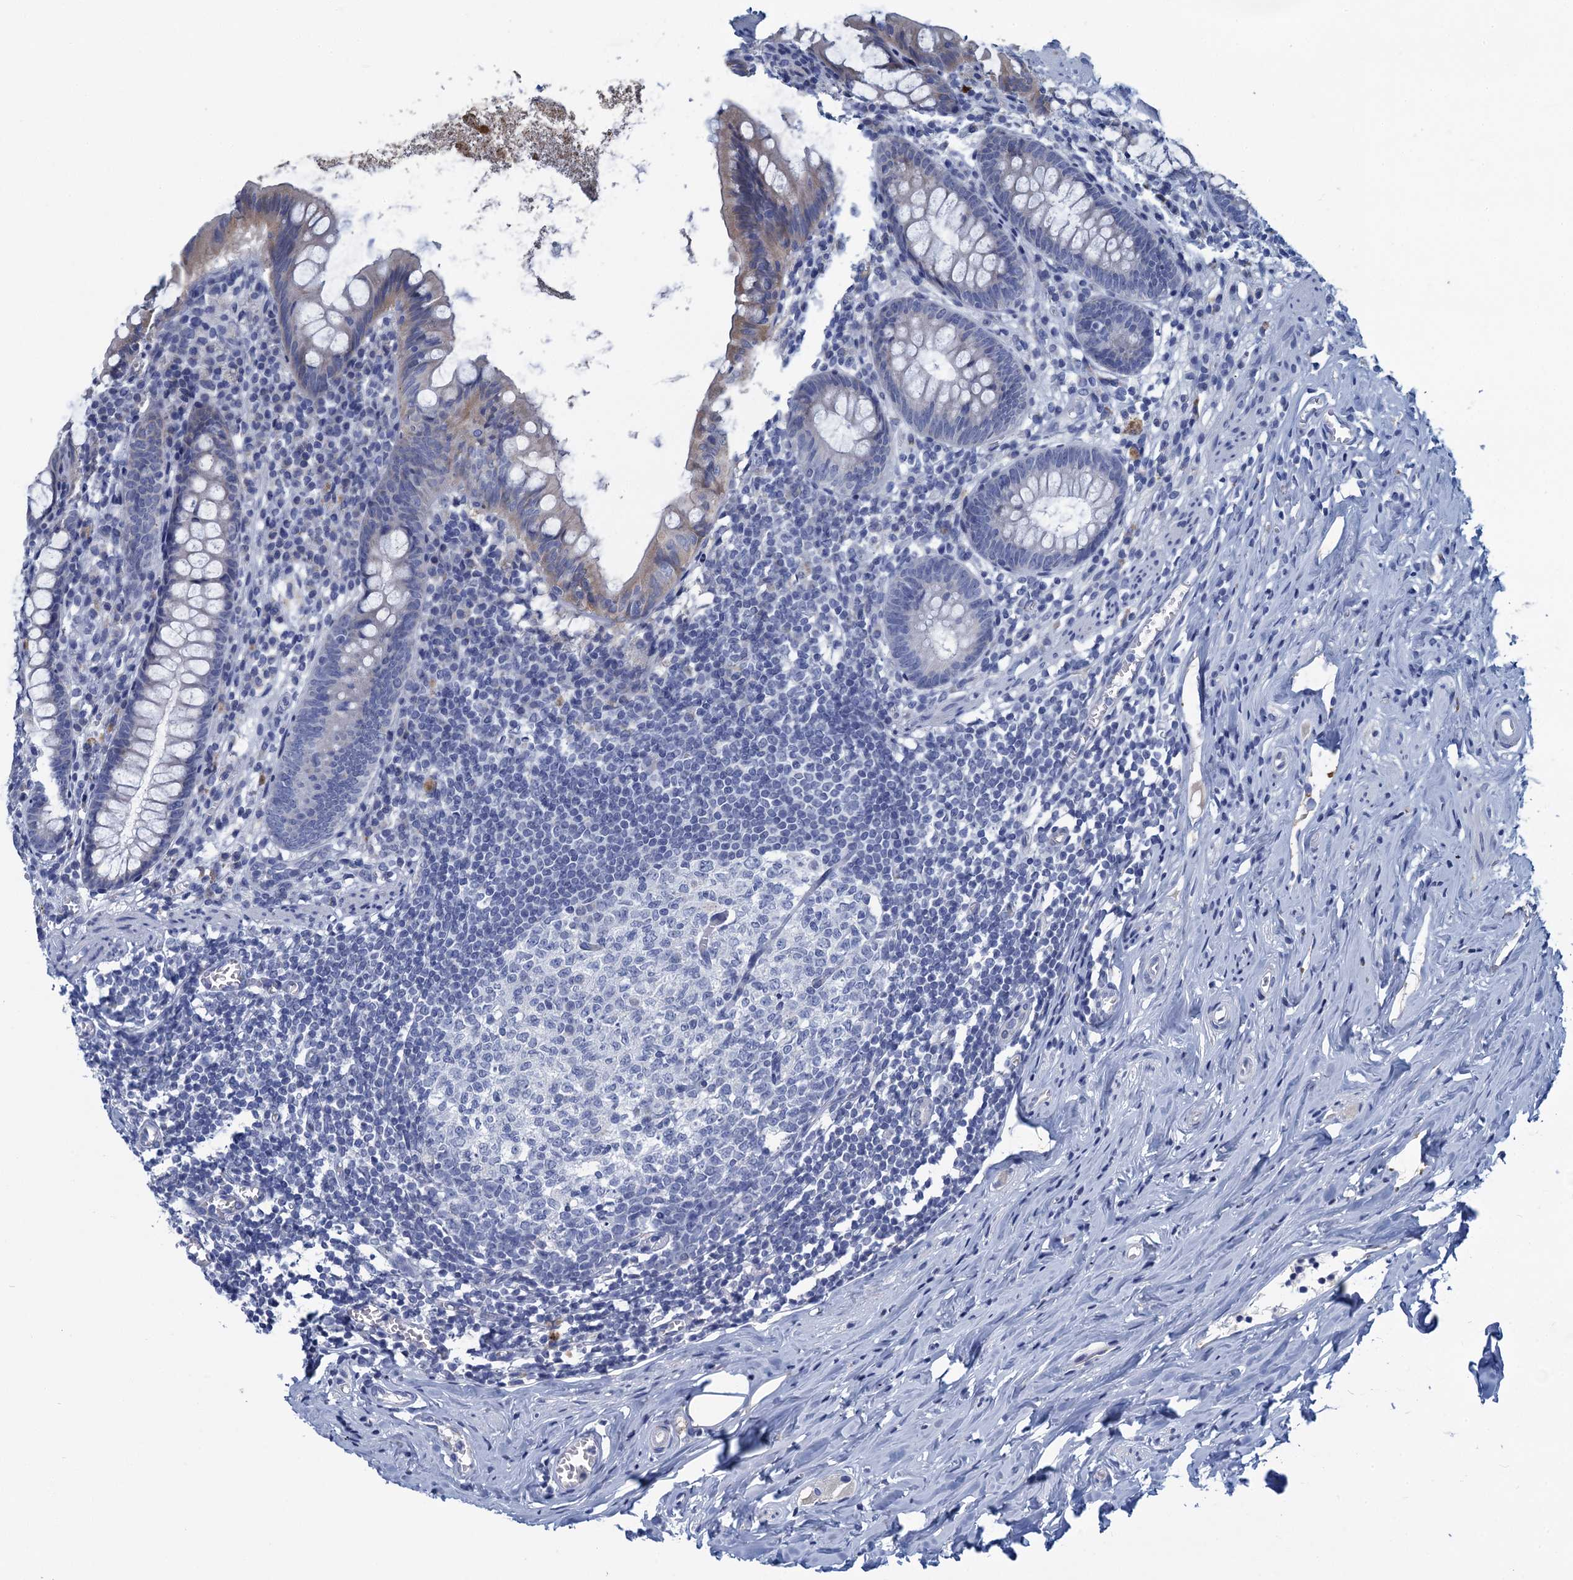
{"staining": {"intensity": "moderate", "quantity": "<25%", "location": "cytoplasmic/membranous"}, "tissue": "appendix", "cell_type": "Glandular cells", "image_type": "normal", "snomed": [{"axis": "morphology", "description": "Normal tissue, NOS"}, {"axis": "topography", "description": "Appendix"}], "caption": "A low amount of moderate cytoplasmic/membranous positivity is present in approximately <25% of glandular cells in benign appendix. The staining was performed using DAB (3,3'-diaminobenzidine), with brown indicating positive protein expression. Nuclei are stained blue with hematoxylin.", "gene": "SCEL", "patient": {"sex": "female", "age": 51}}